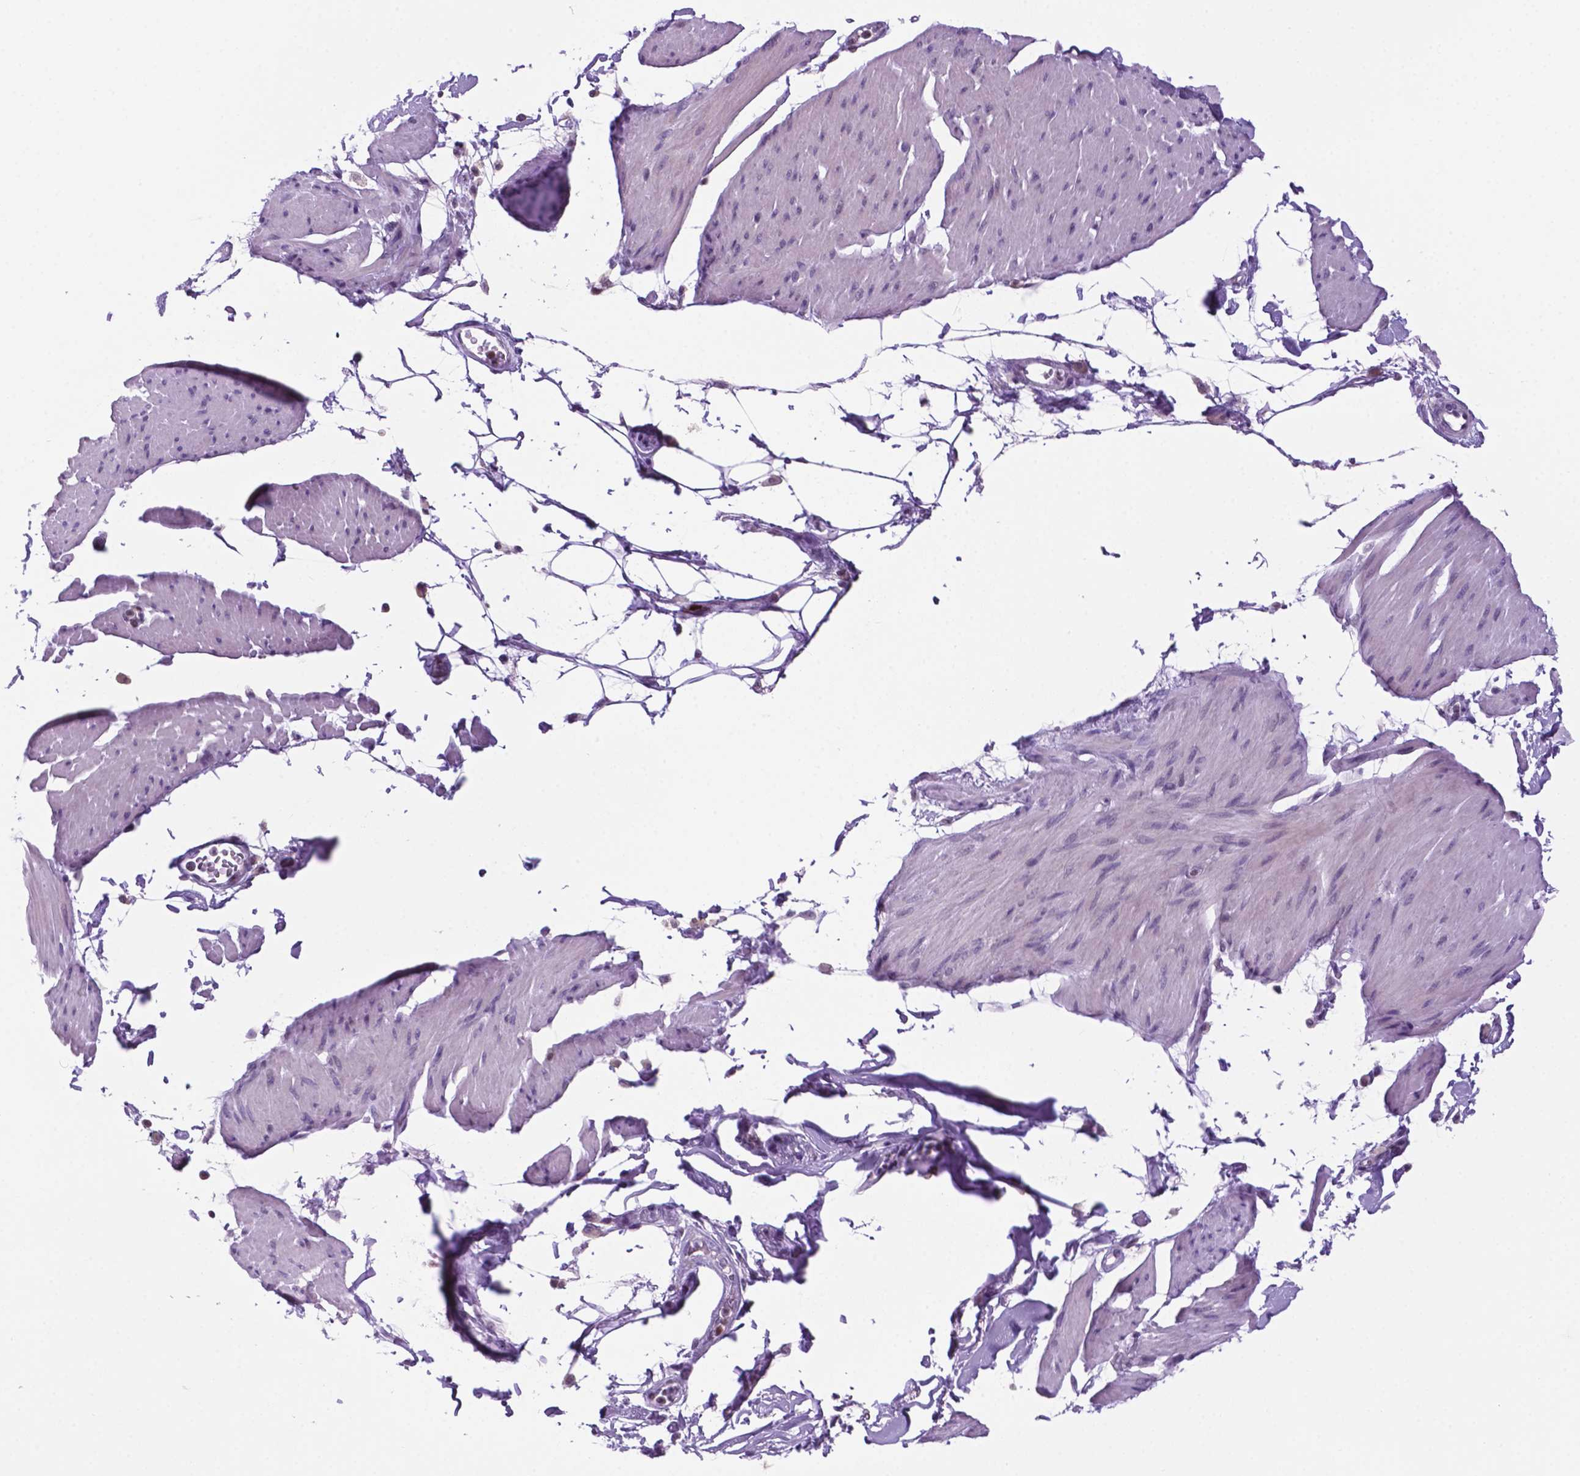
{"staining": {"intensity": "weak", "quantity": "<25%", "location": "nuclear"}, "tissue": "smooth muscle", "cell_type": "Smooth muscle cells", "image_type": "normal", "snomed": [{"axis": "morphology", "description": "Normal tissue, NOS"}, {"axis": "topography", "description": "Adipose tissue"}, {"axis": "topography", "description": "Smooth muscle"}, {"axis": "topography", "description": "Peripheral nerve tissue"}], "caption": "Smooth muscle cells show no significant protein expression in unremarkable smooth muscle.", "gene": "NCAPH2", "patient": {"sex": "male", "age": 83}}